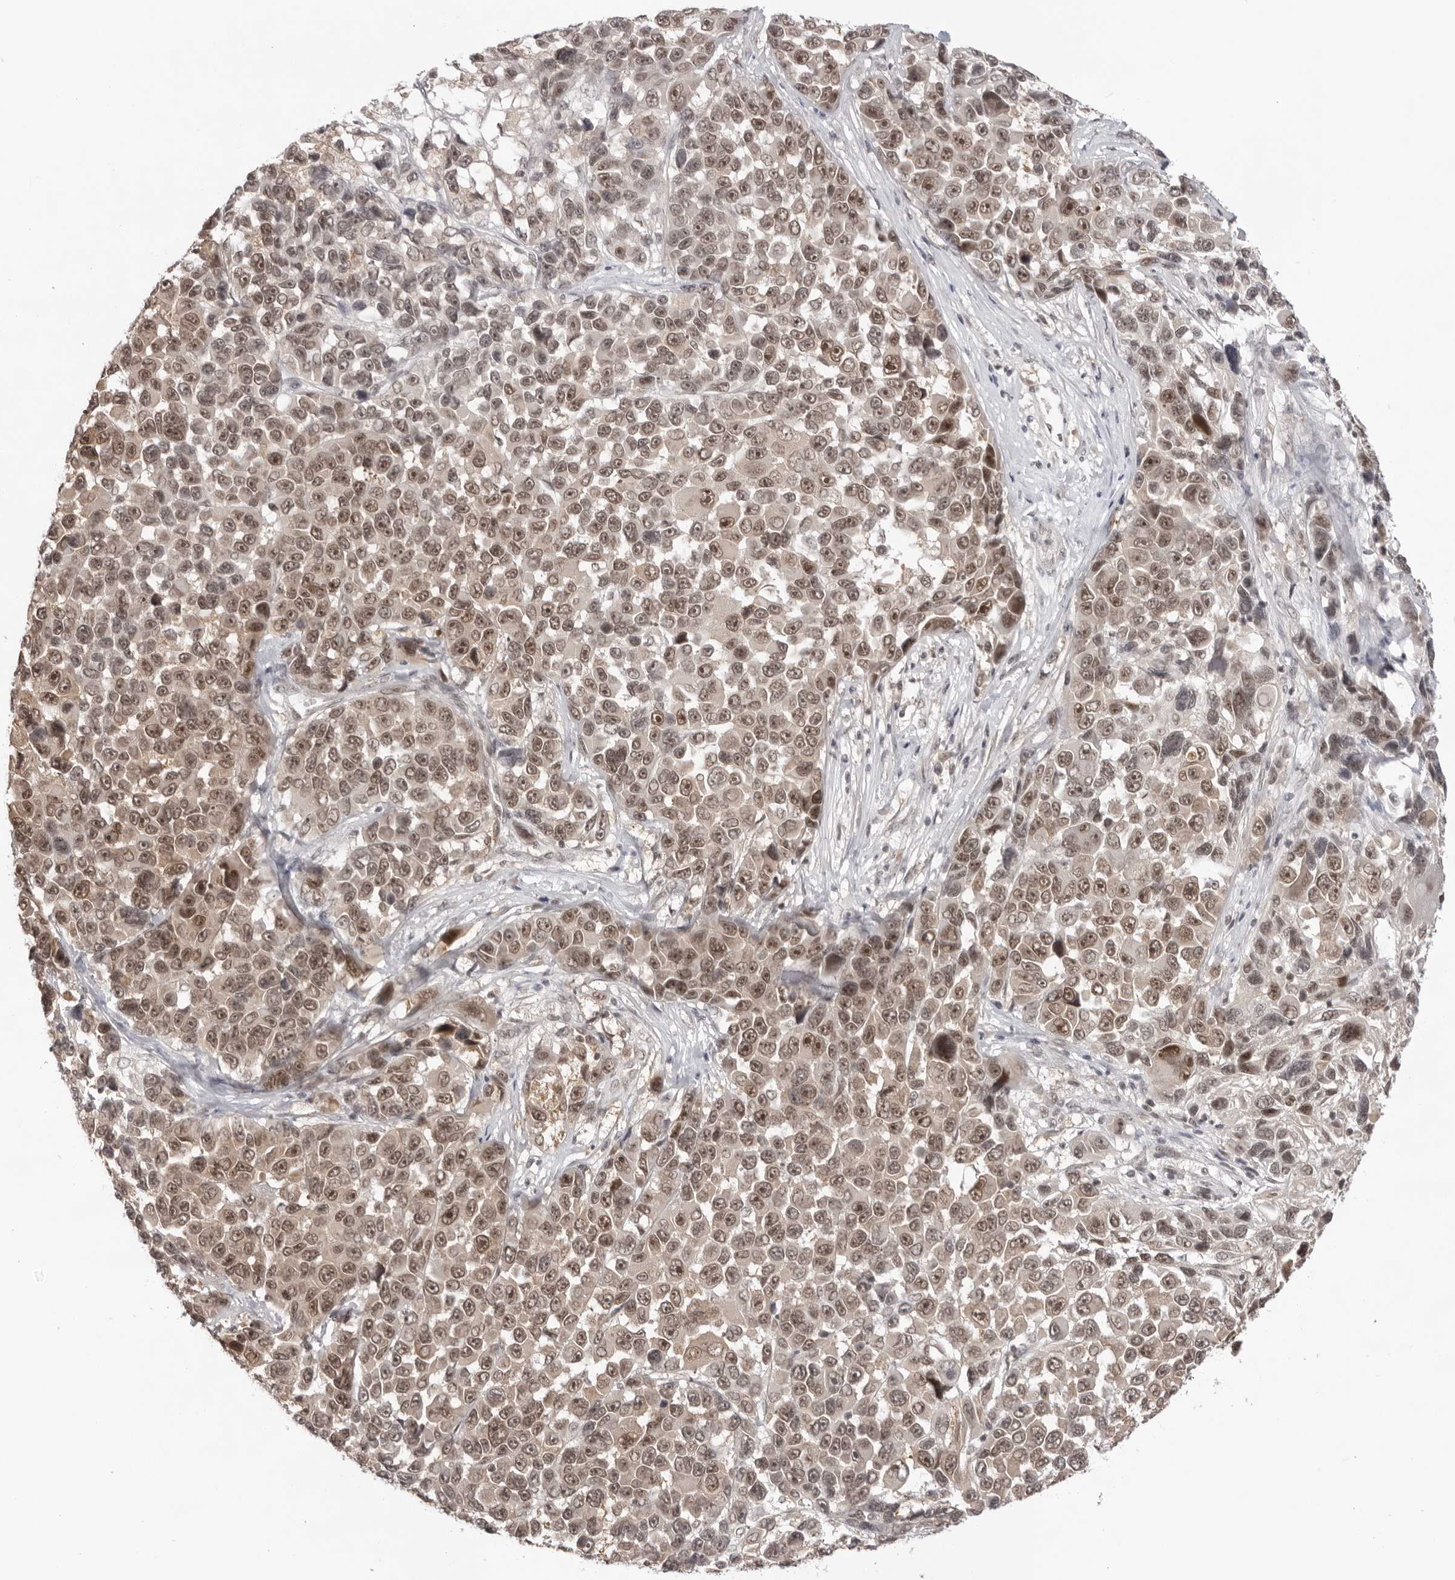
{"staining": {"intensity": "moderate", "quantity": ">75%", "location": "cytoplasmic/membranous,nuclear"}, "tissue": "melanoma", "cell_type": "Tumor cells", "image_type": "cancer", "snomed": [{"axis": "morphology", "description": "Malignant melanoma, NOS"}, {"axis": "topography", "description": "Skin"}], "caption": "The immunohistochemical stain shows moderate cytoplasmic/membranous and nuclear staining in tumor cells of malignant melanoma tissue.", "gene": "EXOSC10", "patient": {"sex": "male", "age": 53}}